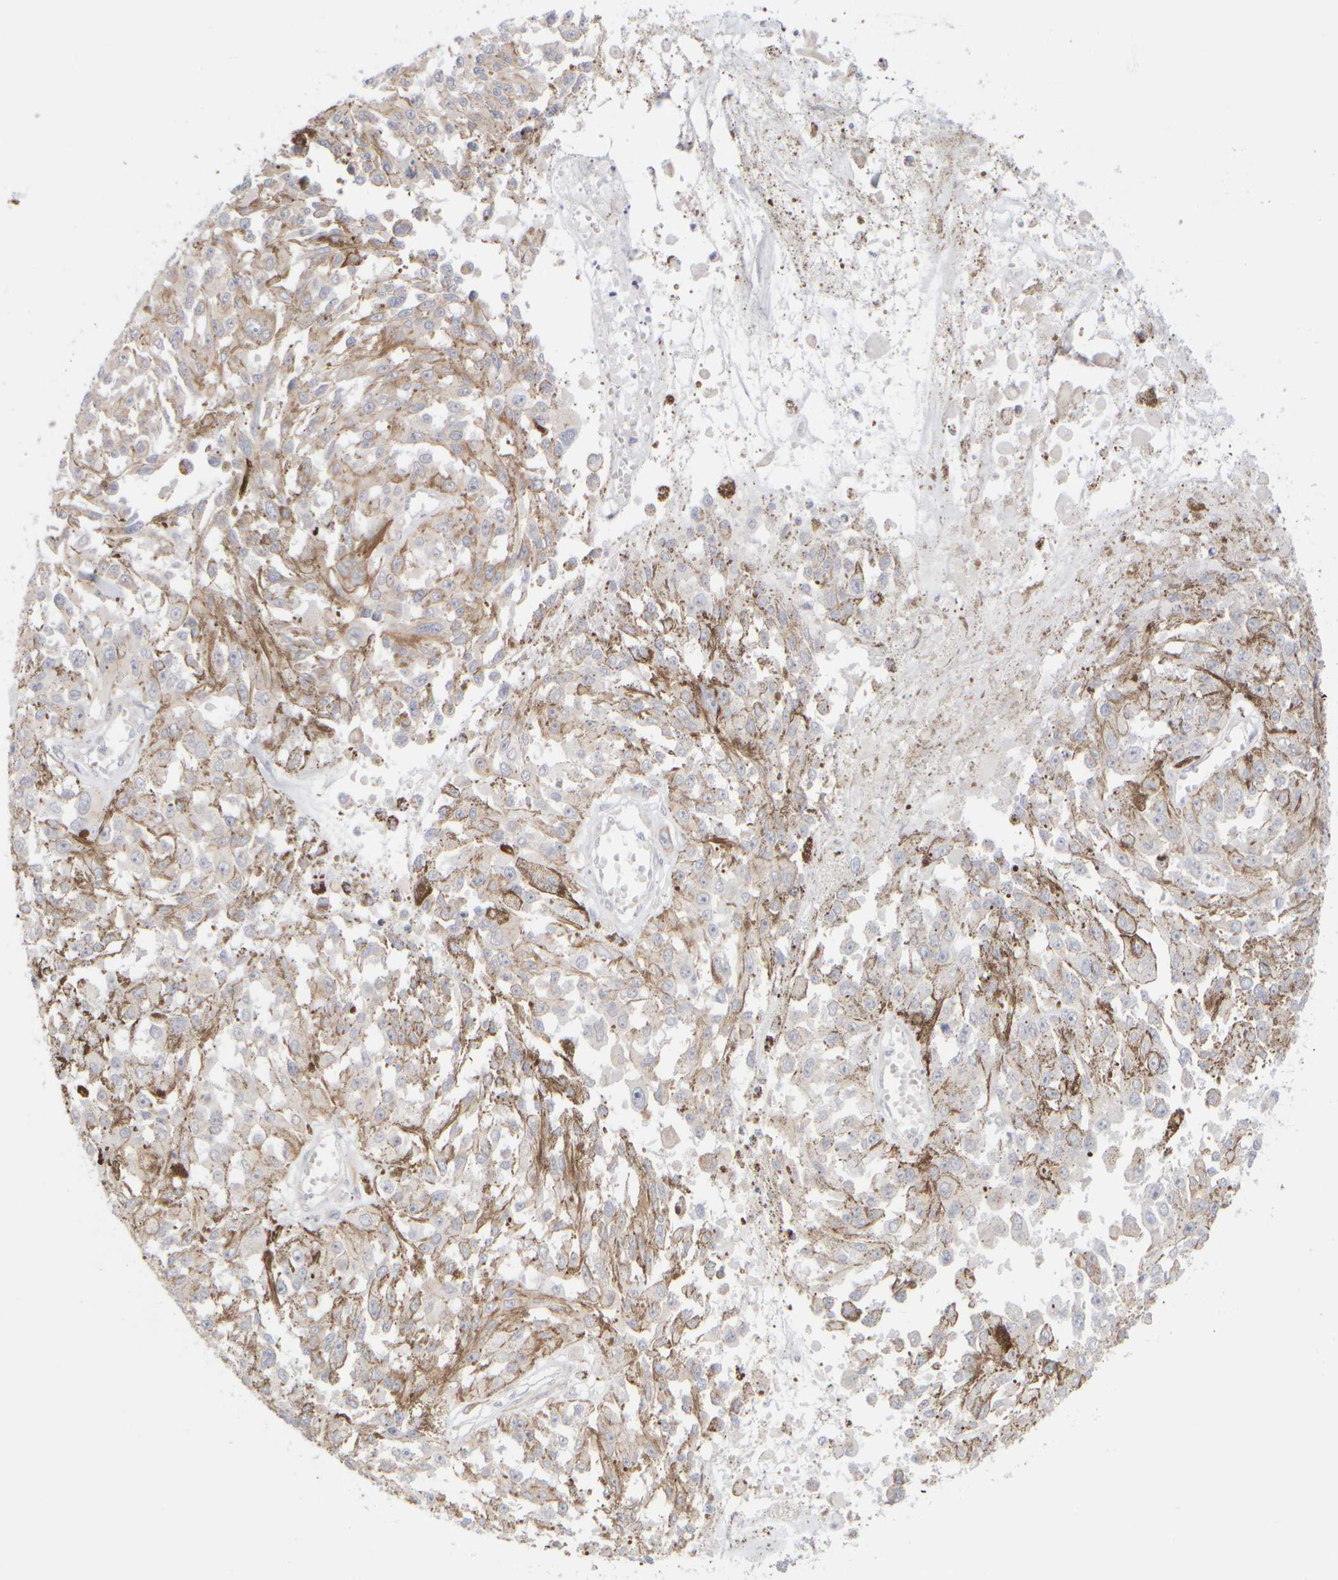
{"staining": {"intensity": "weak", "quantity": "<25%", "location": "cytoplasmic/membranous"}, "tissue": "melanoma", "cell_type": "Tumor cells", "image_type": "cancer", "snomed": [{"axis": "morphology", "description": "Malignant melanoma, Metastatic site"}, {"axis": "topography", "description": "Lymph node"}], "caption": "Immunohistochemistry photomicrograph of melanoma stained for a protein (brown), which reveals no staining in tumor cells.", "gene": "GOPC", "patient": {"sex": "male", "age": 59}}